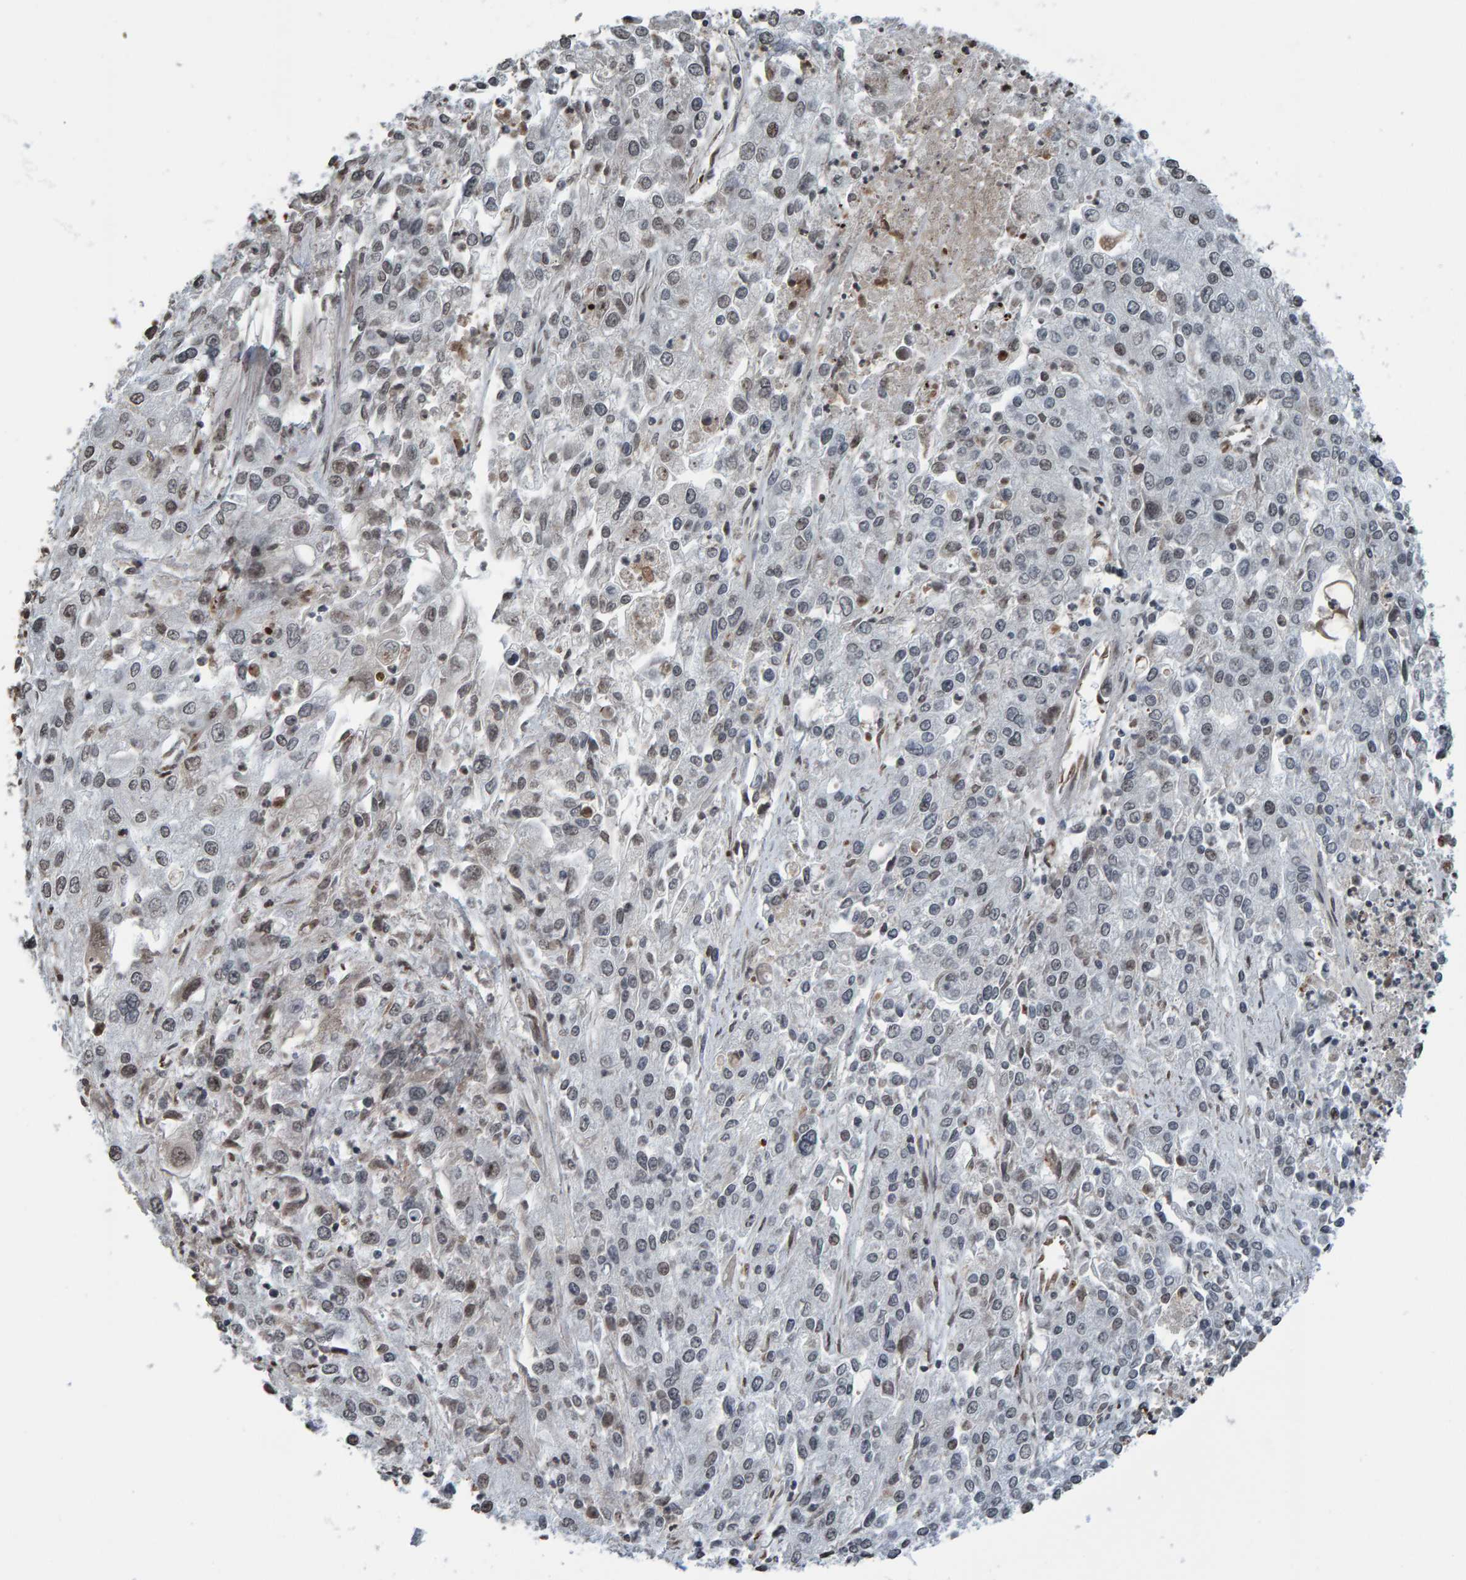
{"staining": {"intensity": "weak", "quantity": "<25%", "location": "nuclear"}, "tissue": "endometrial cancer", "cell_type": "Tumor cells", "image_type": "cancer", "snomed": [{"axis": "morphology", "description": "Adenocarcinoma, NOS"}, {"axis": "topography", "description": "Endometrium"}], "caption": "The photomicrograph displays no staining of tumor cells in endometrial cancer (adenocarcinoma).", "gene": "ZNF366", "patient": {"sex": "female", "age": 49}}